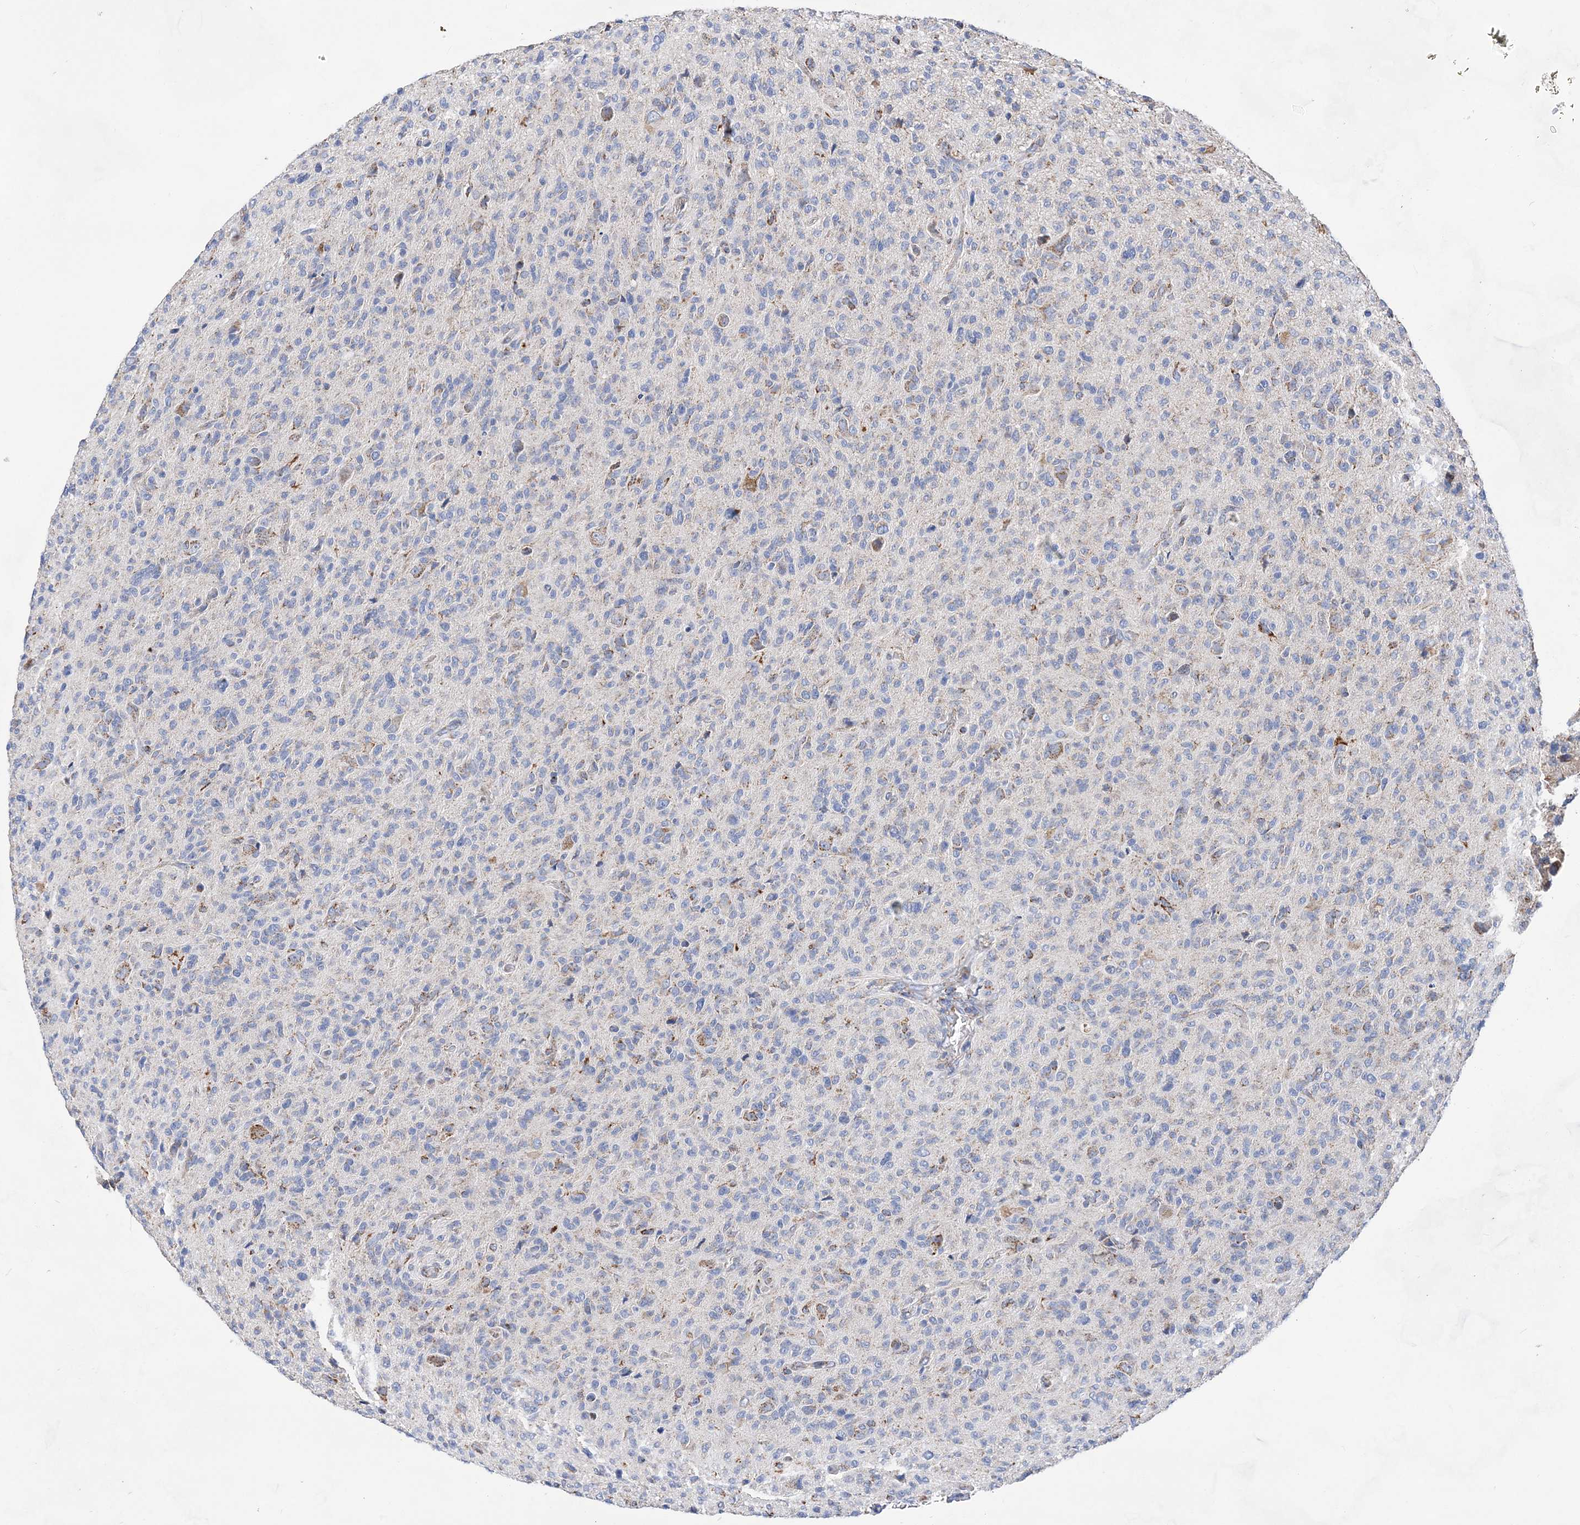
{"staining": {"intensity": "negative", "quantity": "none", "location": "none"}, "tissue": "glioma", "cell_type": "Tumor cells", "image_type": "cancer", "snomed": [{"axis": "morphology", "description": "Glioma, malignant, High grade"}, {"axis": "topography", "description": "Brain"}], "caption": "Tumor cells are negative for brown protein staining in glioma.", "gene": "ACOT9", "patient": {"sex": "female", "age": 57}}